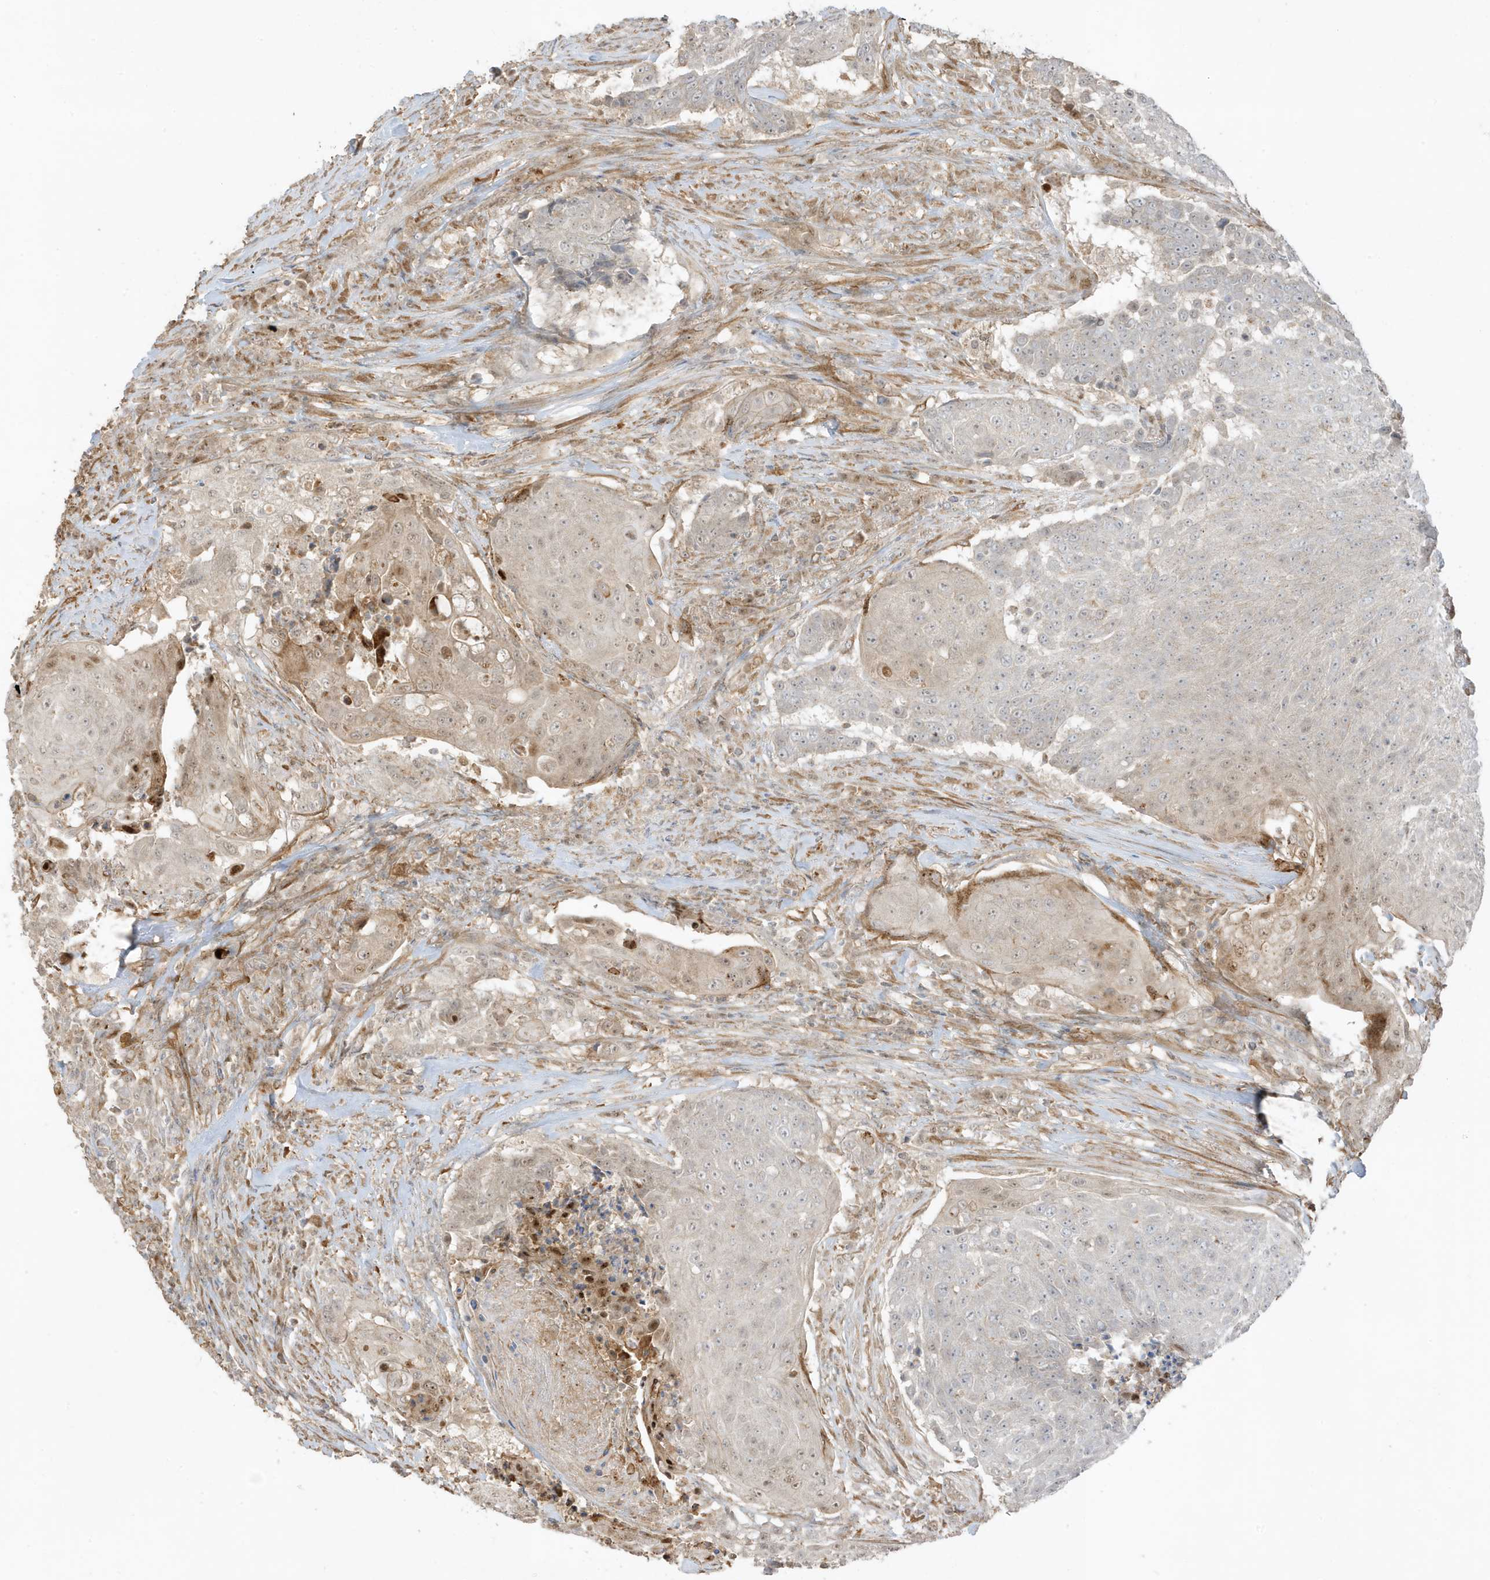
{"staining": {"intensity": "weak", "quantity": "<25%", "location": "nuclear"}, "tissue": "urothelial cancer", "cell_type": "Tumor cells", "image_type": "cancer", "snomed": [{"axis": "morphology", "description": "Urothelial carcinoma, High grade"}, {"axis": "topography", "description": "Urinary bladder"}], "caption": "The immunohistochemistry (IHC) image has no significant positivity in tumor cells of urothelial cancer tissue.", "gene": "ZBTB41", "patient": {"sex": "female", "age": 63}}